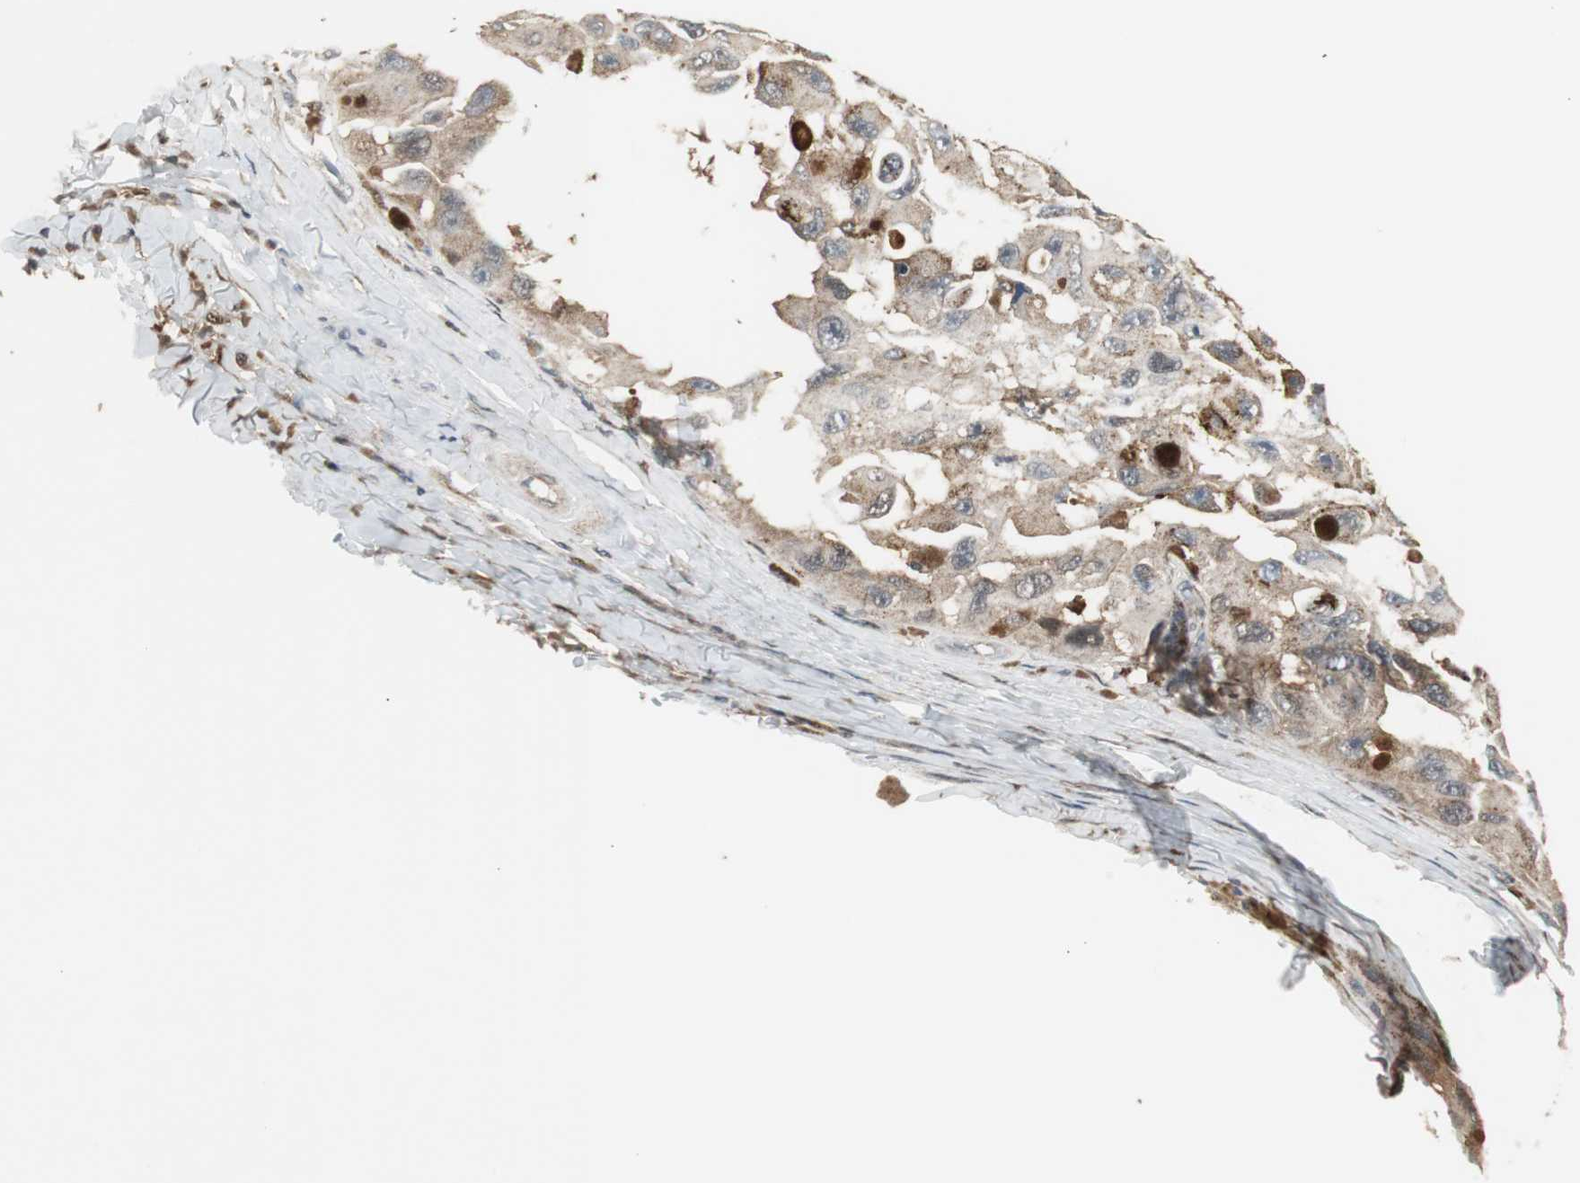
{"staining": {"intensity": "moderate", "quantity": ">75%", "location": "cytoplasmic/membranous,nuclear"}, "tissue": "melanoma", "cell_type": "Tumor cells", "image_type": "cancer", "snomed": [{"axis": "morphology", "description": "Malignant melanoma, NOS"}, {"axis": "topography", "description": "Skin"}], "caption": "A medium amount of moderate cytoplasmic/membranous and nuclear positivity is present in about >75% of tumor cells in melanoma tissue.", "gene": "PLIN3", "patient": {"sex": "female", "age": 73}}